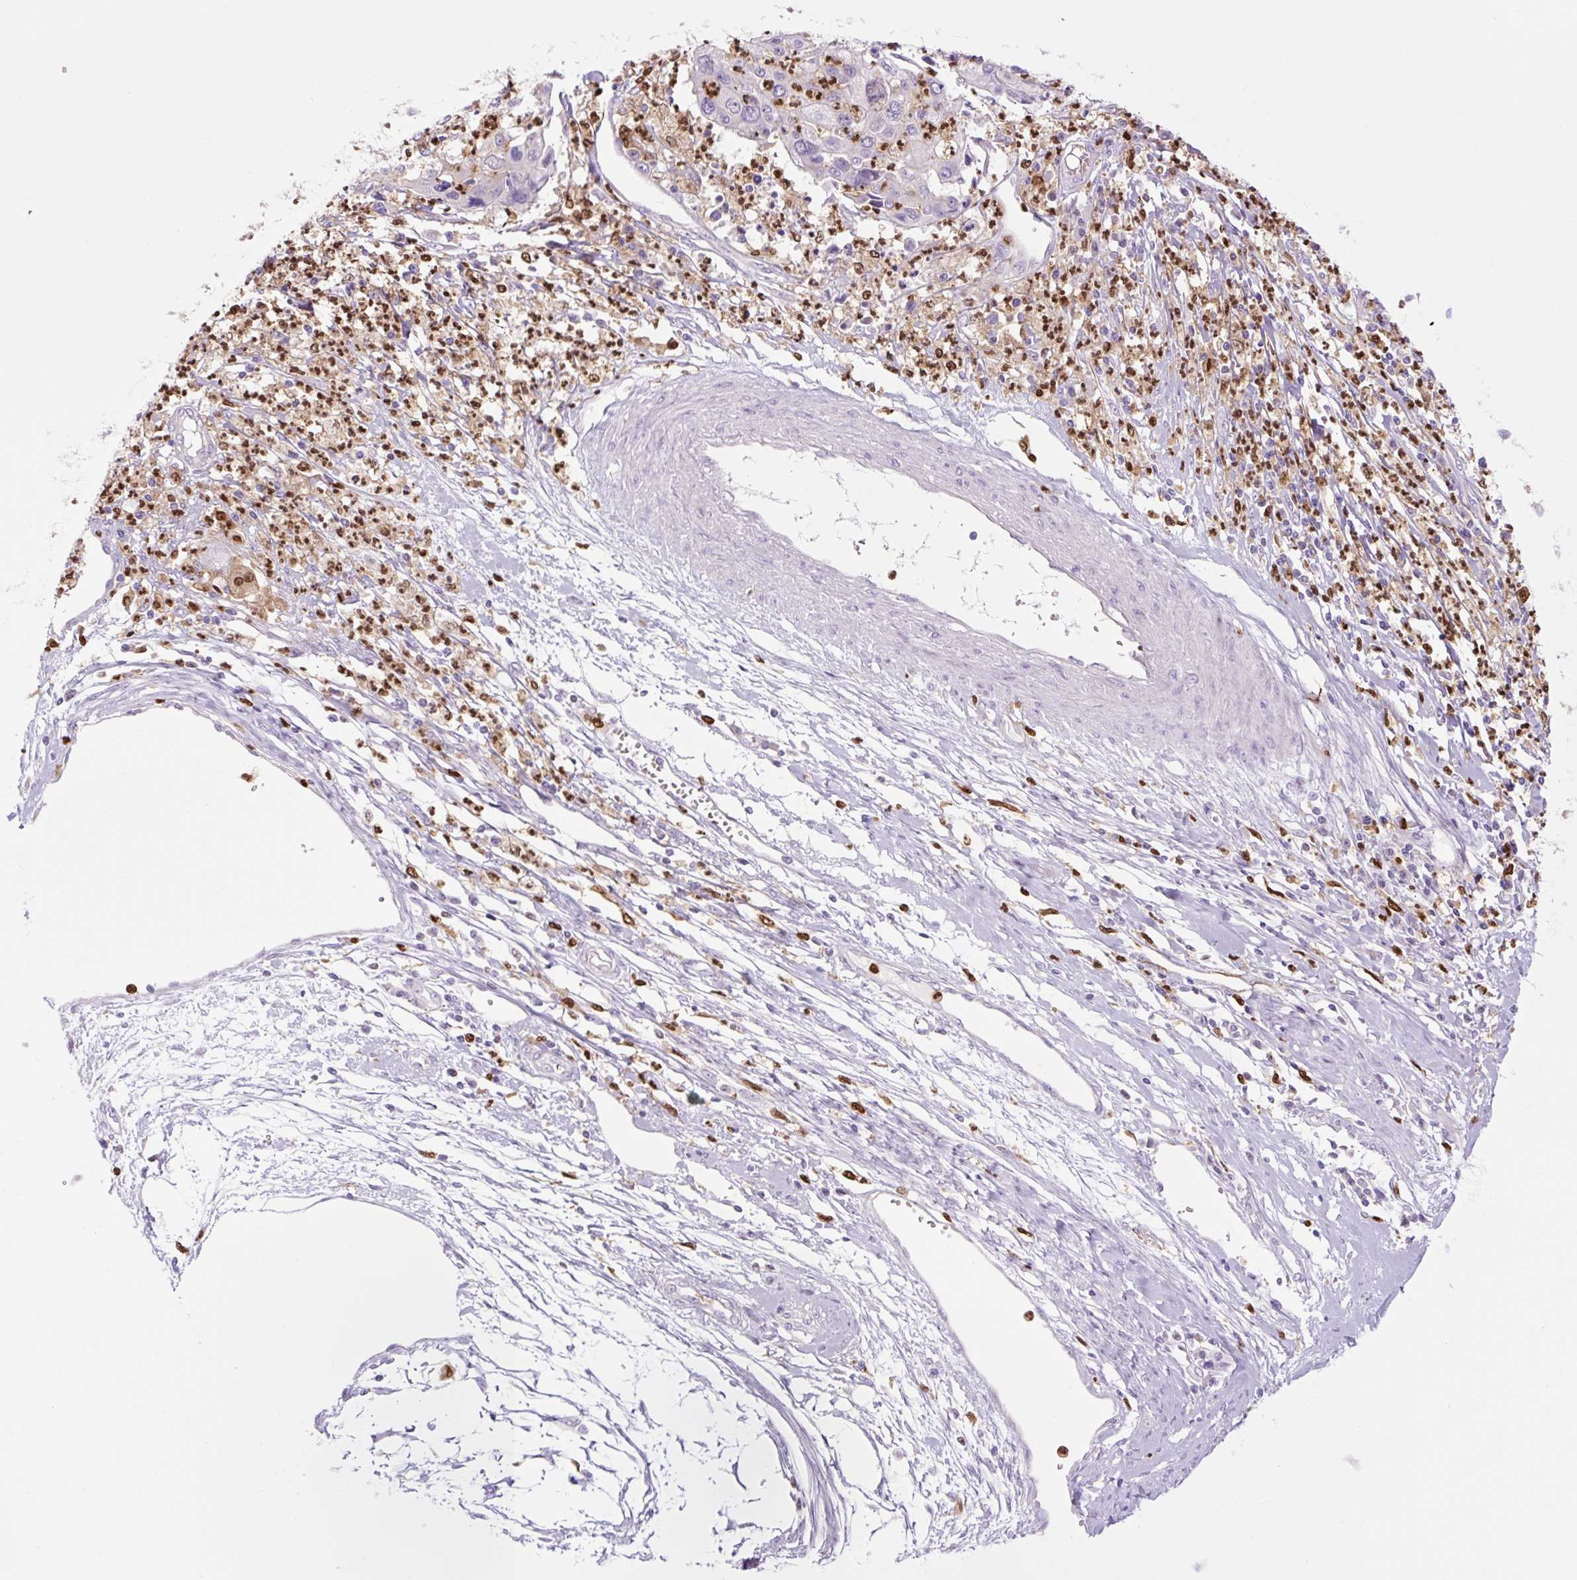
{"staining": {"intensity": "negative", "quantity": "none", "location": "none"}, "tissue": "cervical cancer", "cell_type": "Tumor cells", "image_type": "cancer", "snomed": [{"axis": "morphology", "description": "Squamous cell carcinoma, NOS"}, {"axis": "topography", "description": "Cervix"}], "caption": "A high-resolution photomicrograph shows immunohistochemistry (IHC) staining of cervical cancer (squamous cell carcinoma), which exhibits no significant positivity in tumor cells.", "gene": "SPI1", "patient": {"sex": "female", "age": 40}}